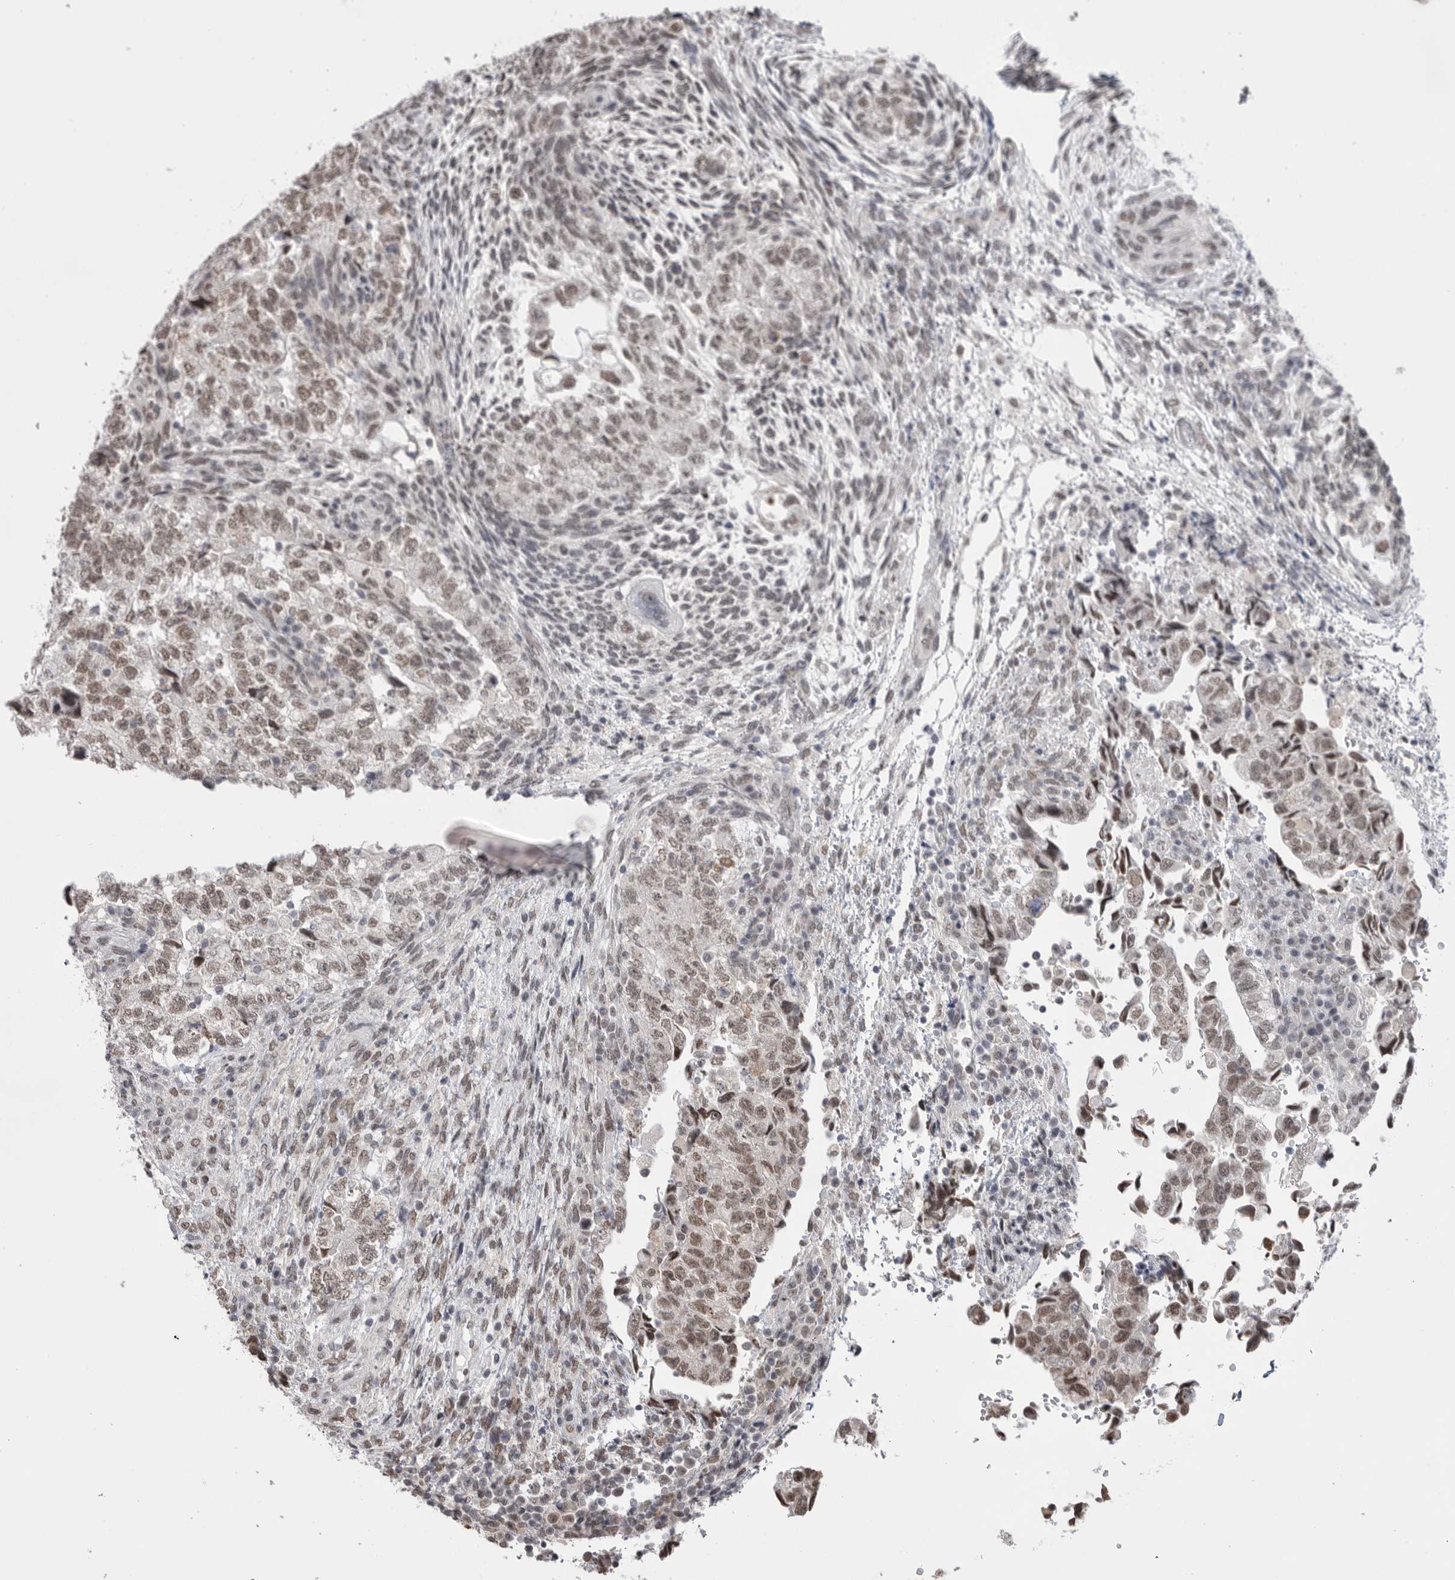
{"staining": {"intensity": "weak", "quantity": ">75%", "location": "nuclear"}, "tissue": "testis cancer", "cell_type": "Tumor cells", "image_type": "cancer", "snomed": [{"axis": "morphology", "description": "Normal tissue, NOS"}, {"axis": "morphology", "description": "Carcinoma, Embryonal, NOS"}, {"axis": "topography", "description": "Testis"}], "caption": "Tumor cells display weak nuclear staining in about >75% of cells in testis embryonal carcinoma. (brown staining indicates protein expression, while blue staining denotes nuclei).", "gene": "BCLAF3", "patient": {"sex": "male", "age": 36}}